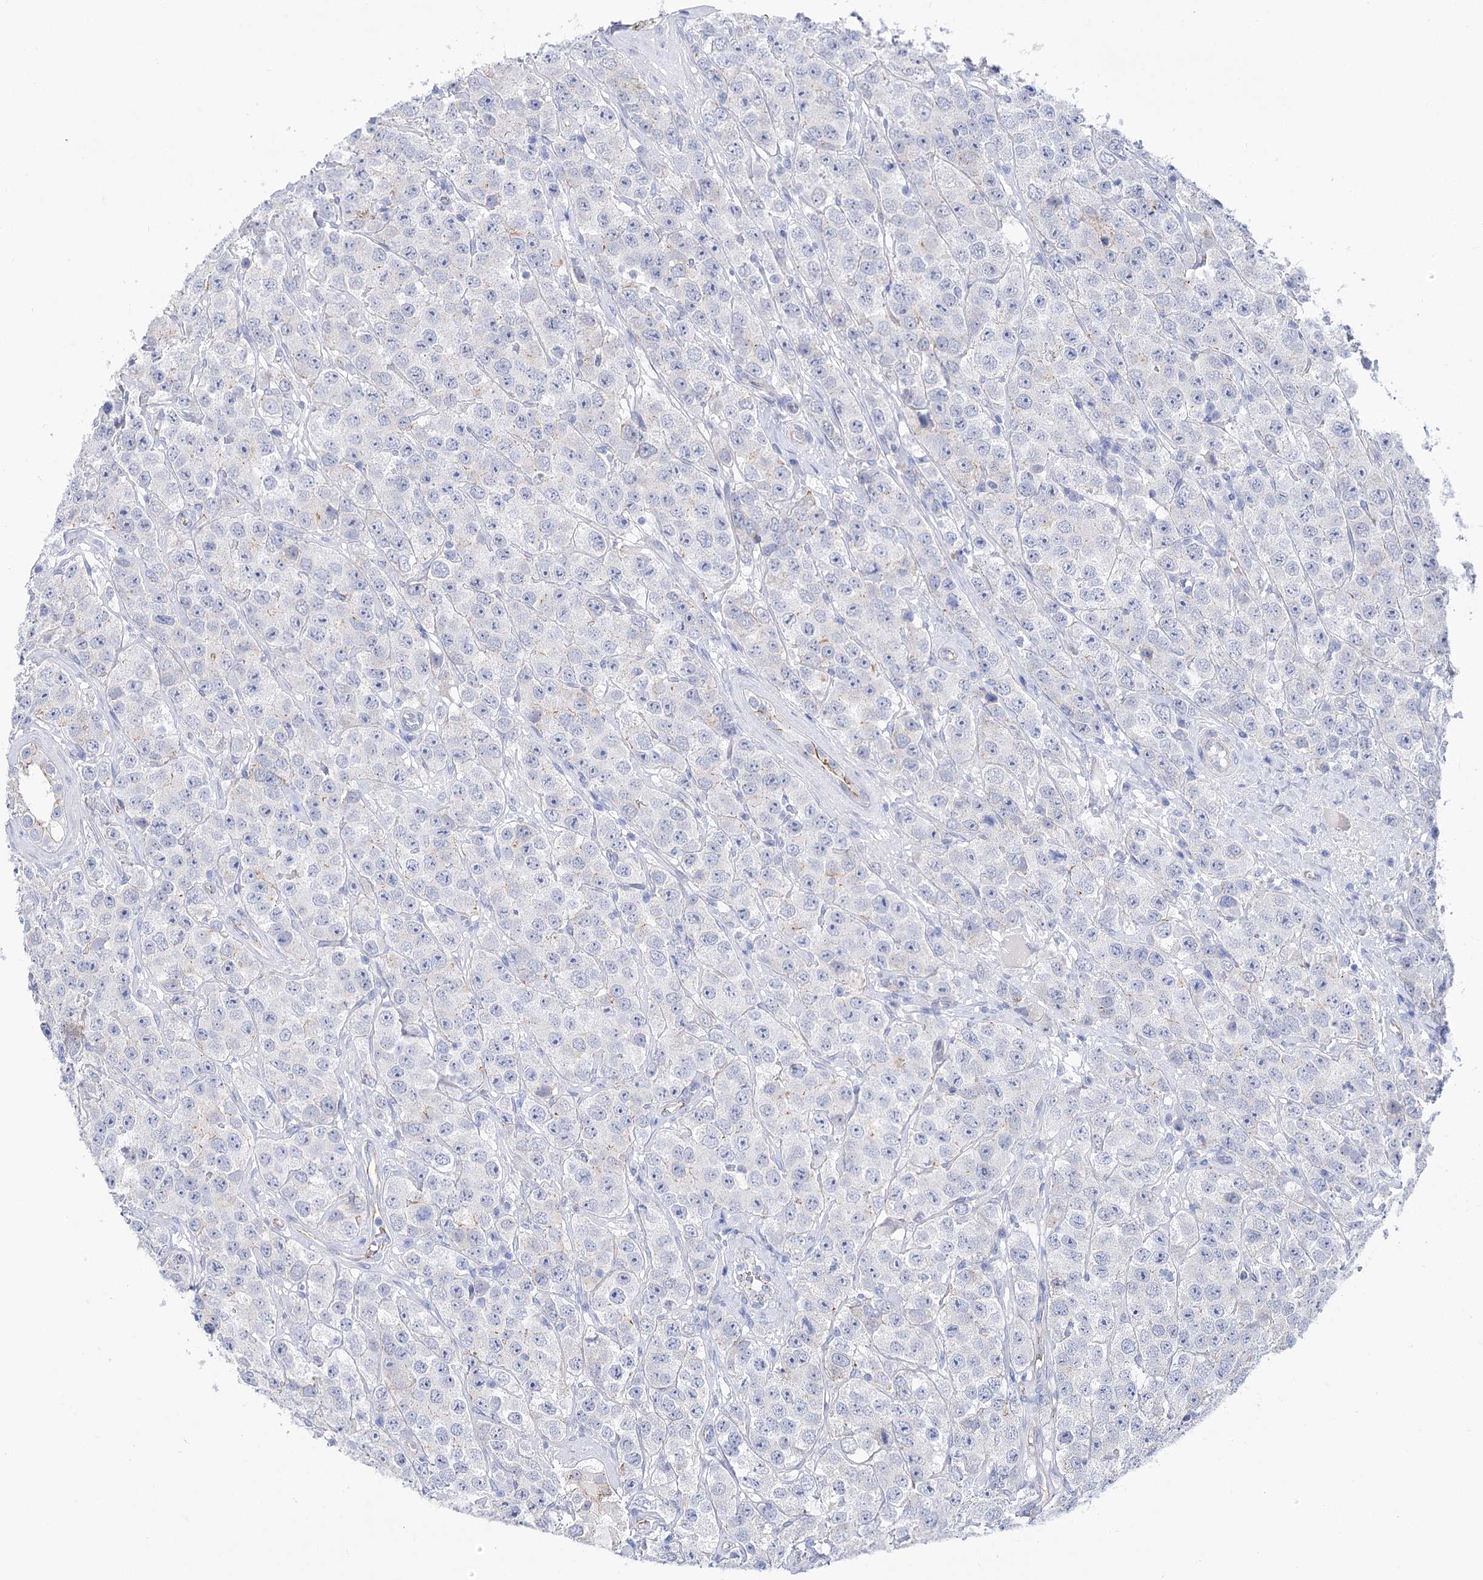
{"staining": {"intensity": "negative", "quantity": "none", "location": "none"}, "tissue": "testis cancer", "cell_type": "Tumor cells", "image_type": "cancer", "snomed": [{"axis": "morphology", "description": "Seminoma, NOS"}, {"axis": "topography", "description": "Testis"}], "caption": "There is no significant expression in tumor cells of testis seminoma.", "gene": "NRAP", "patient": {"sex": "male", "age": 28}}